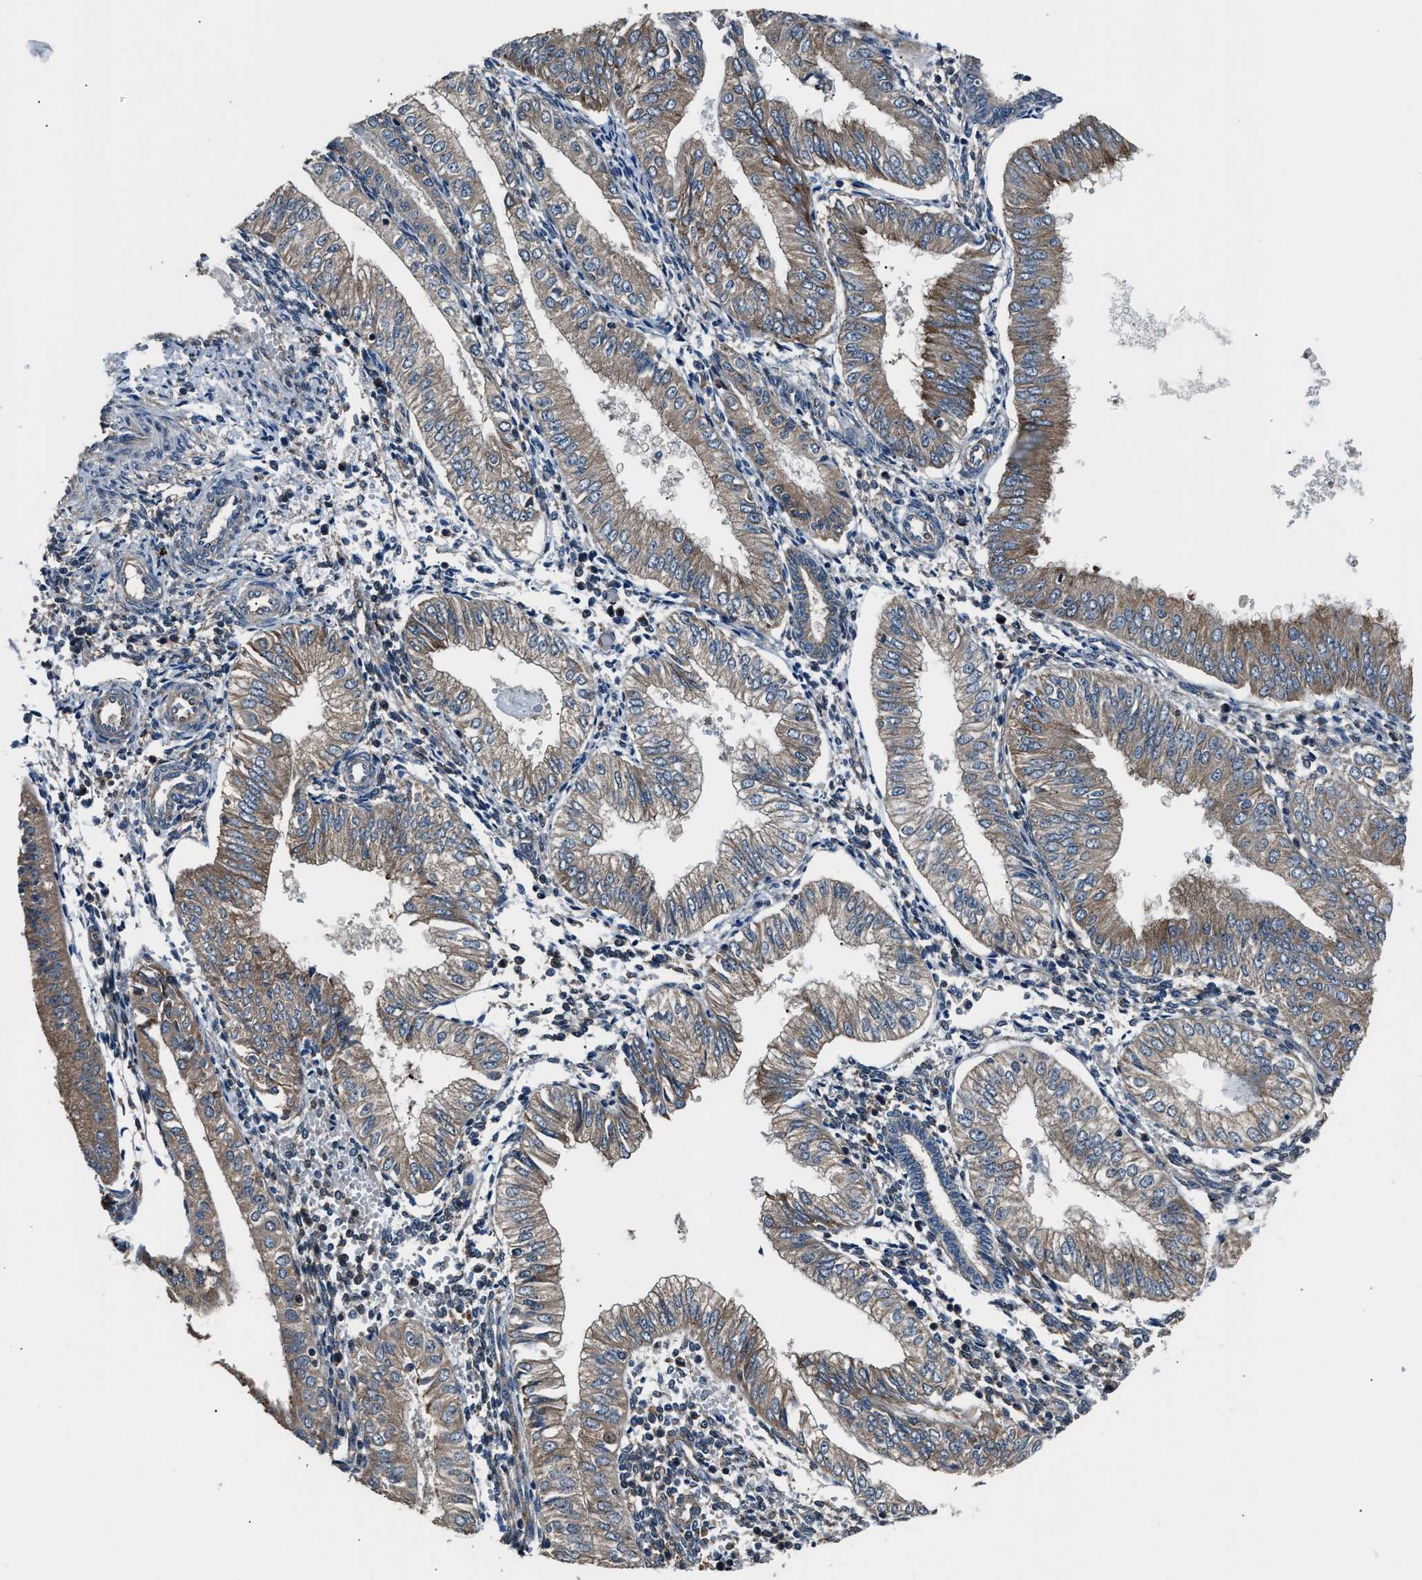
{"staining": {"intensity": "moderate", "quantity": "25%-75%", "location": "cytoplasmic/membranous"}, "tissue": "endometrial cancer", "cell_type": "Tumor cells", "image_type": "cancer", "snomed": [{"axis": "morphology", "description": "Adenocarcinoma, NOS"}, {"axis": "topography", "description": "Endometrium"}], "caption": "Tumor cells exhibit medium levels of moderate cytoplasmic/membranous expression in approximately 25%-75% of cells in endometrial cancer (adenocarcinoma). The staining was performed using DAB, with brown indicating positive protein expression. Nuclei are stained blue with hematoxylin.", "gene": "IMPDH2", "patient": {"sex": "female", "age": 53}}